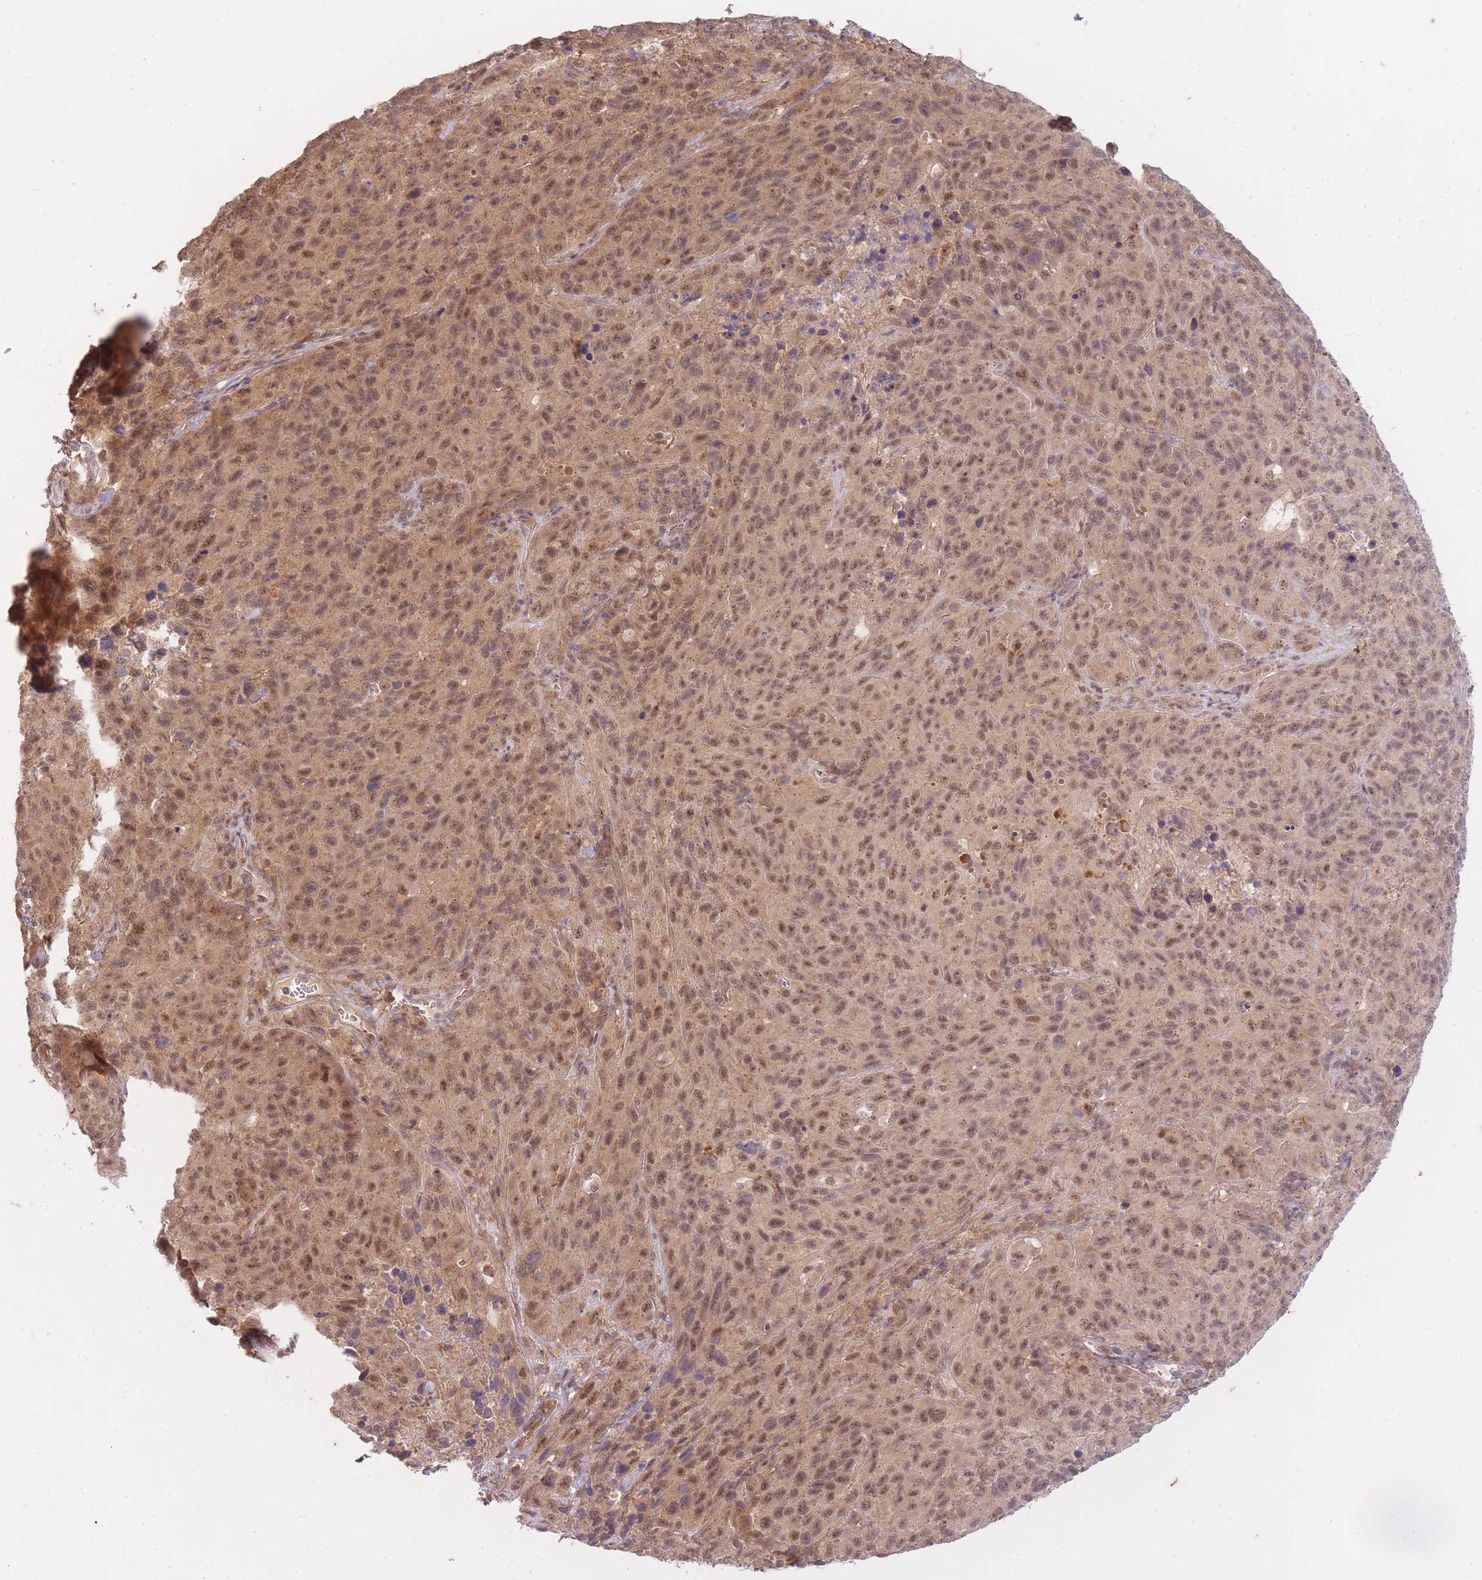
{"staining": {"intensity": "moderate", "quantity": ">75%", "location": "nuclear"}, "tissue": "cervical cancer", "cell_type": "Tumor cells", "image_type": "cancer", "snomed": [{"axis": "morphology", "description": "Squamous cell carcinoma, NOS"}, {"axis": "topography", "description": "Cervix"}], "caption": "IHC staining of squamous cell carcinoma (cervical), which displays medium levels of moderate nuclear expression in about >75% of tumor cells indicating moderate nuclear protein staining. The staining was performed using DAB (3,3'-diaminobenzidine) (brown) for protein detection and nuclei were counterstained in hematoxylin (blue).", "gene": "ST8SIA4", "patient": {"sex": "female", "age": 51}}